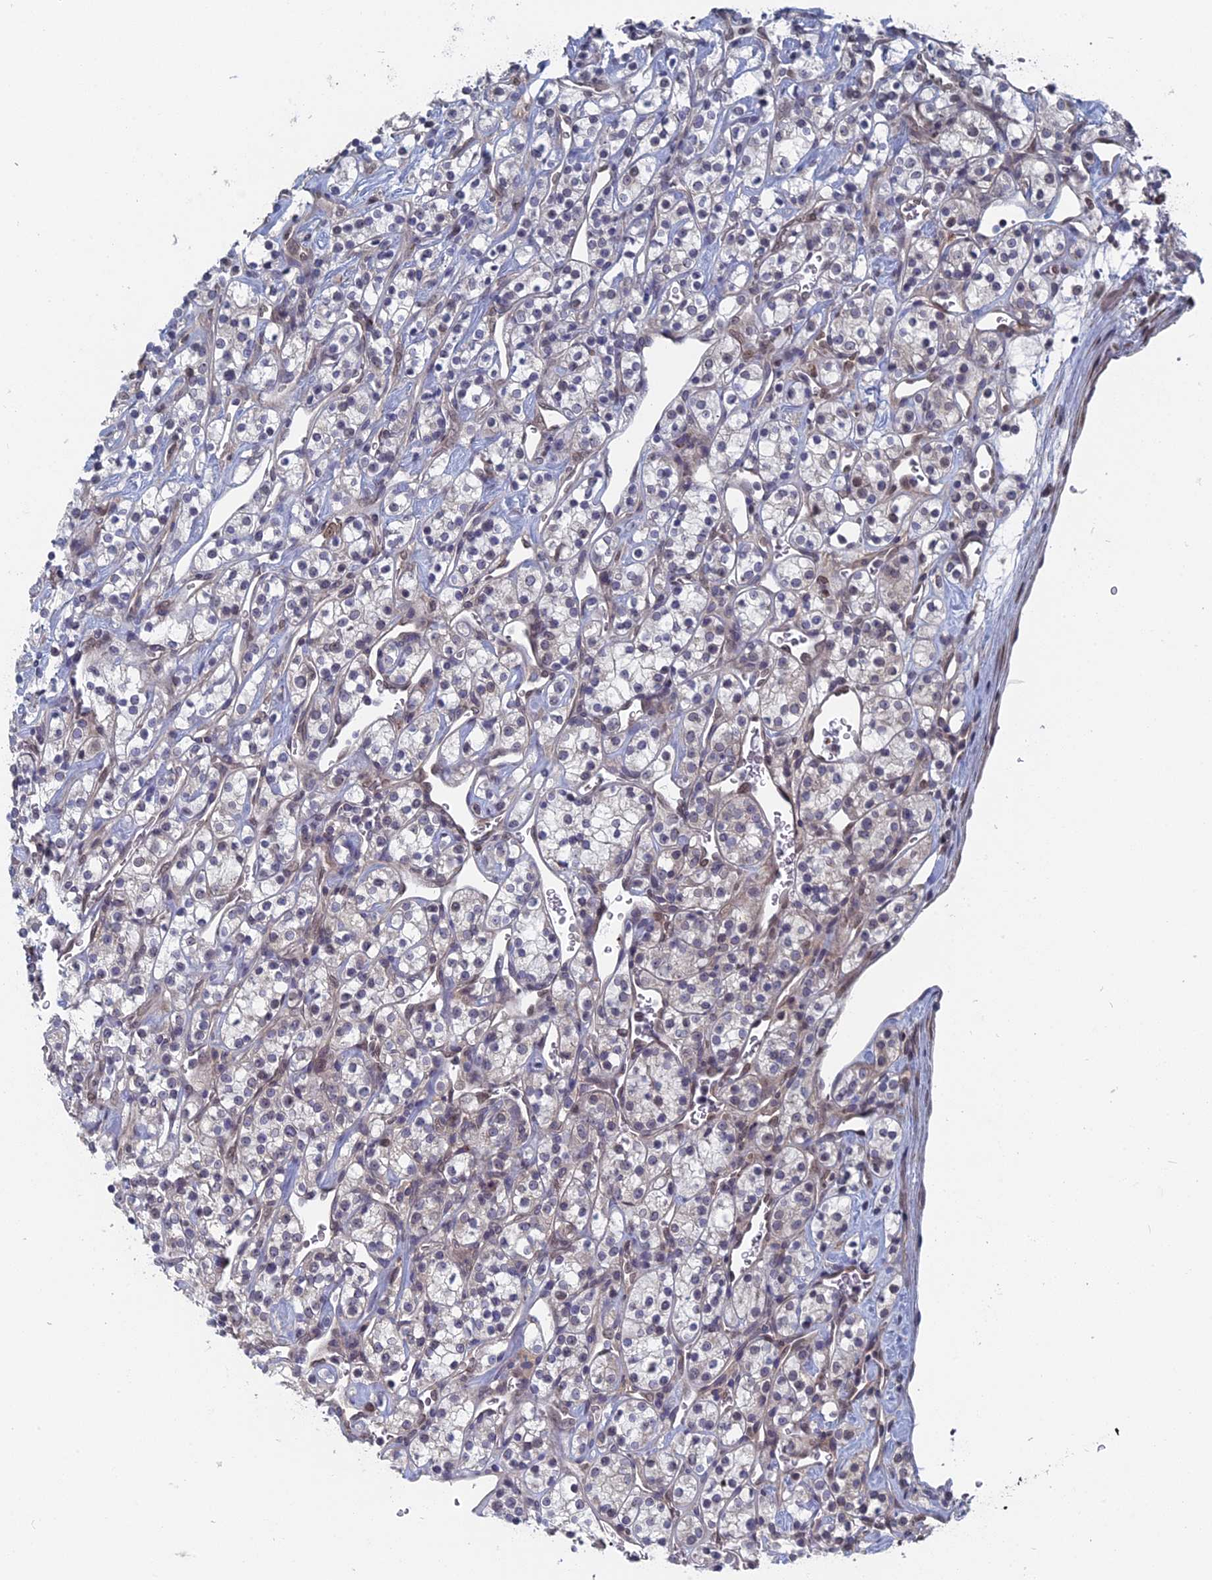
{"staining": {"intensity": "negative", "quantity": "none", "location": "none"}, "tissue": "renal cancer", "cell_type": "Tumor cells", "image_type": "cancer", "snomed": [{"axis": "morphology", "description": "Adenocarcinoma, NOS"}, {"axis": "topography", "description": "Kidney"}], "caption": "Adenocarcinoma (renal) stained for a protein using immunohistochemistry displays no expression tumor cells.", "gene": "MTRF1", "patient": {"sex": "male", "age": 77}}